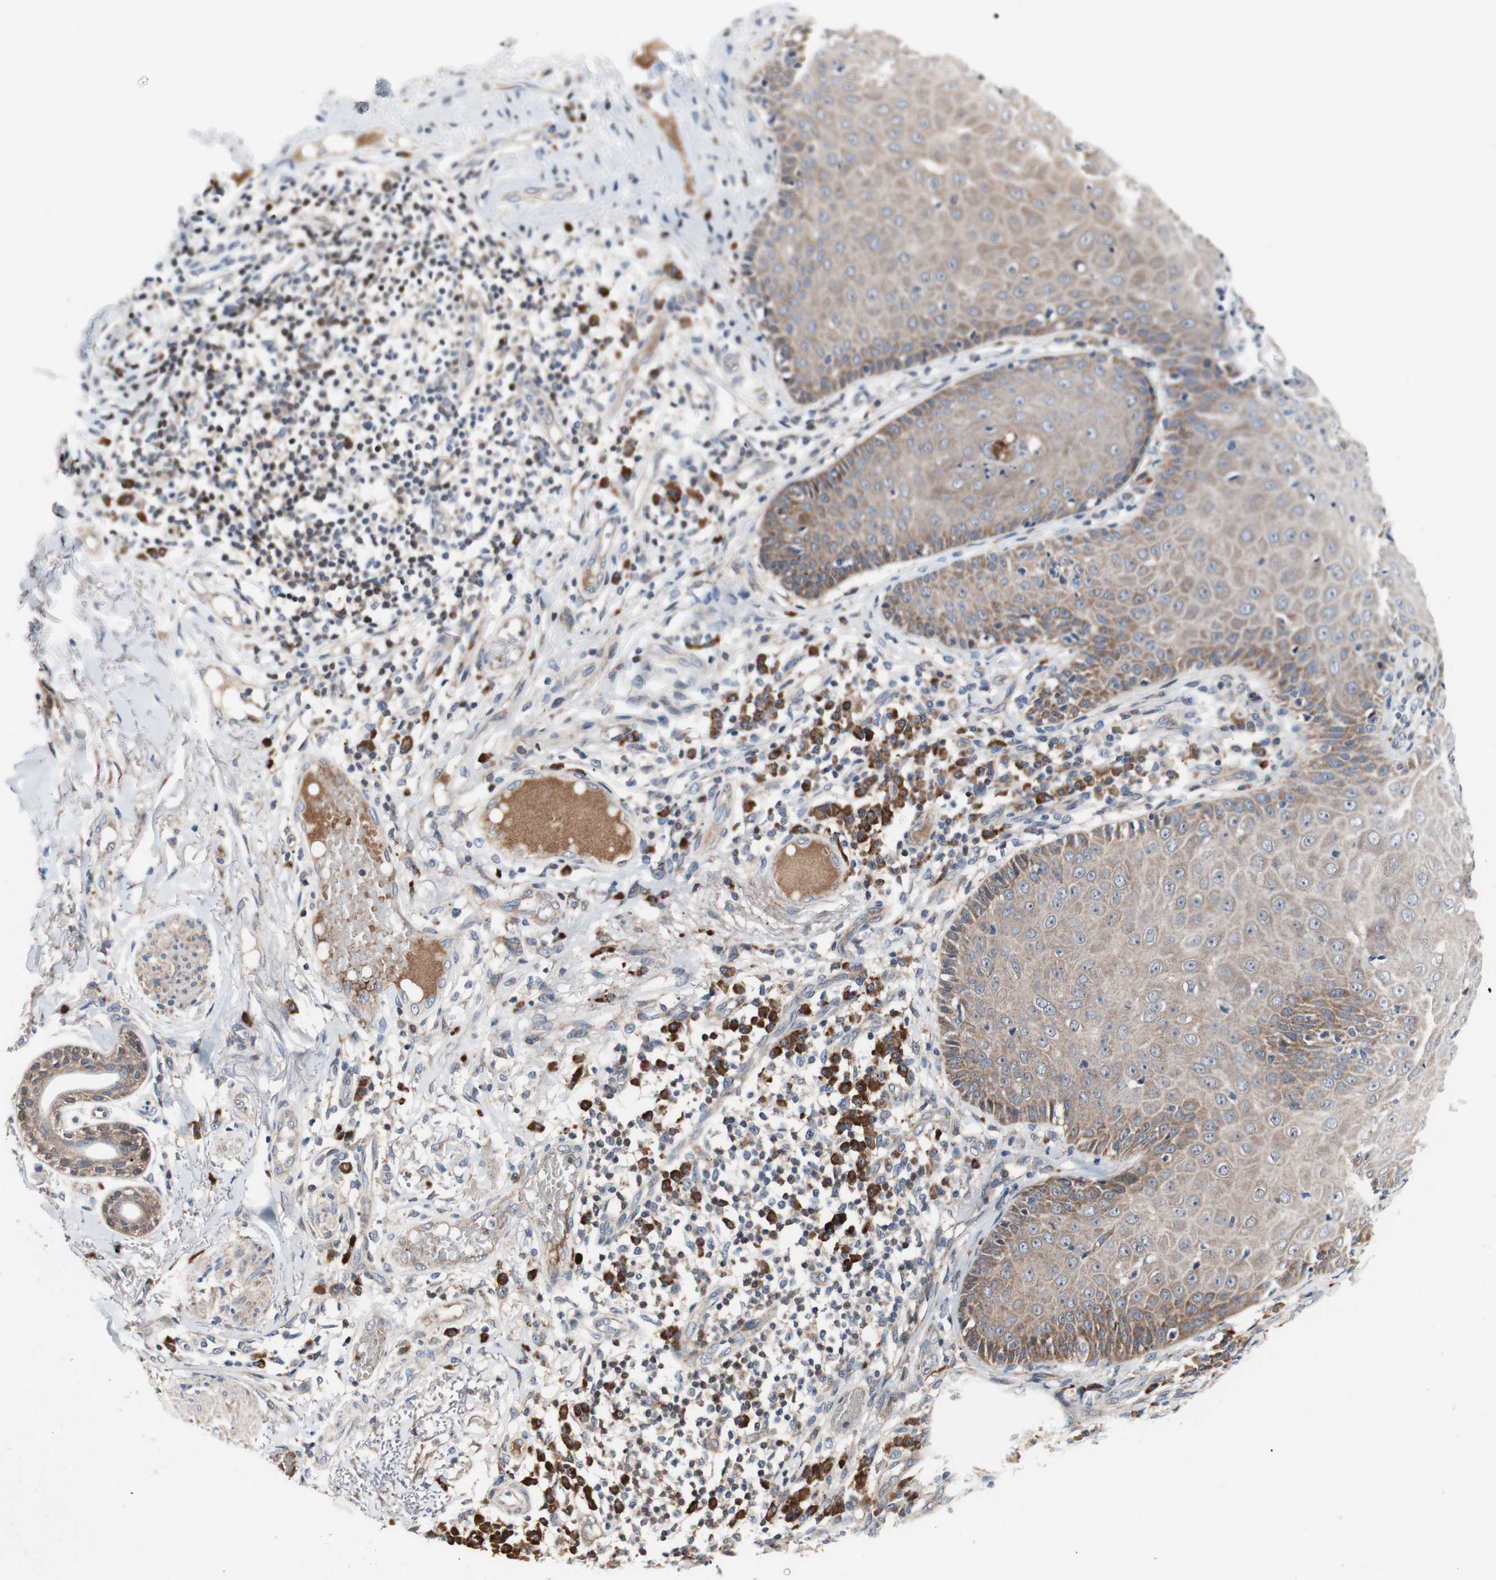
{"staining": {"intensity": "moderate", "quantity": ">75%", "location": "cytoplasmic/membranous"}, "tissue": "skin cancer", "cell_type": "Tumor cells", "image_type": "cancer", "snomed": [{"axis": "morphology", "description": "Normal tissue, NOS"}, {"axis": "morphology", "description": "Basal cell carcinoma"}, {"axis": "topography", "description": "Skin"}], "caption": "Skin basal cell carcinoma stained with a protein marker shows moderate staining in tumor cells.", "gene": "PRDX2", "patient": {"sex": "male", "age": 52}}